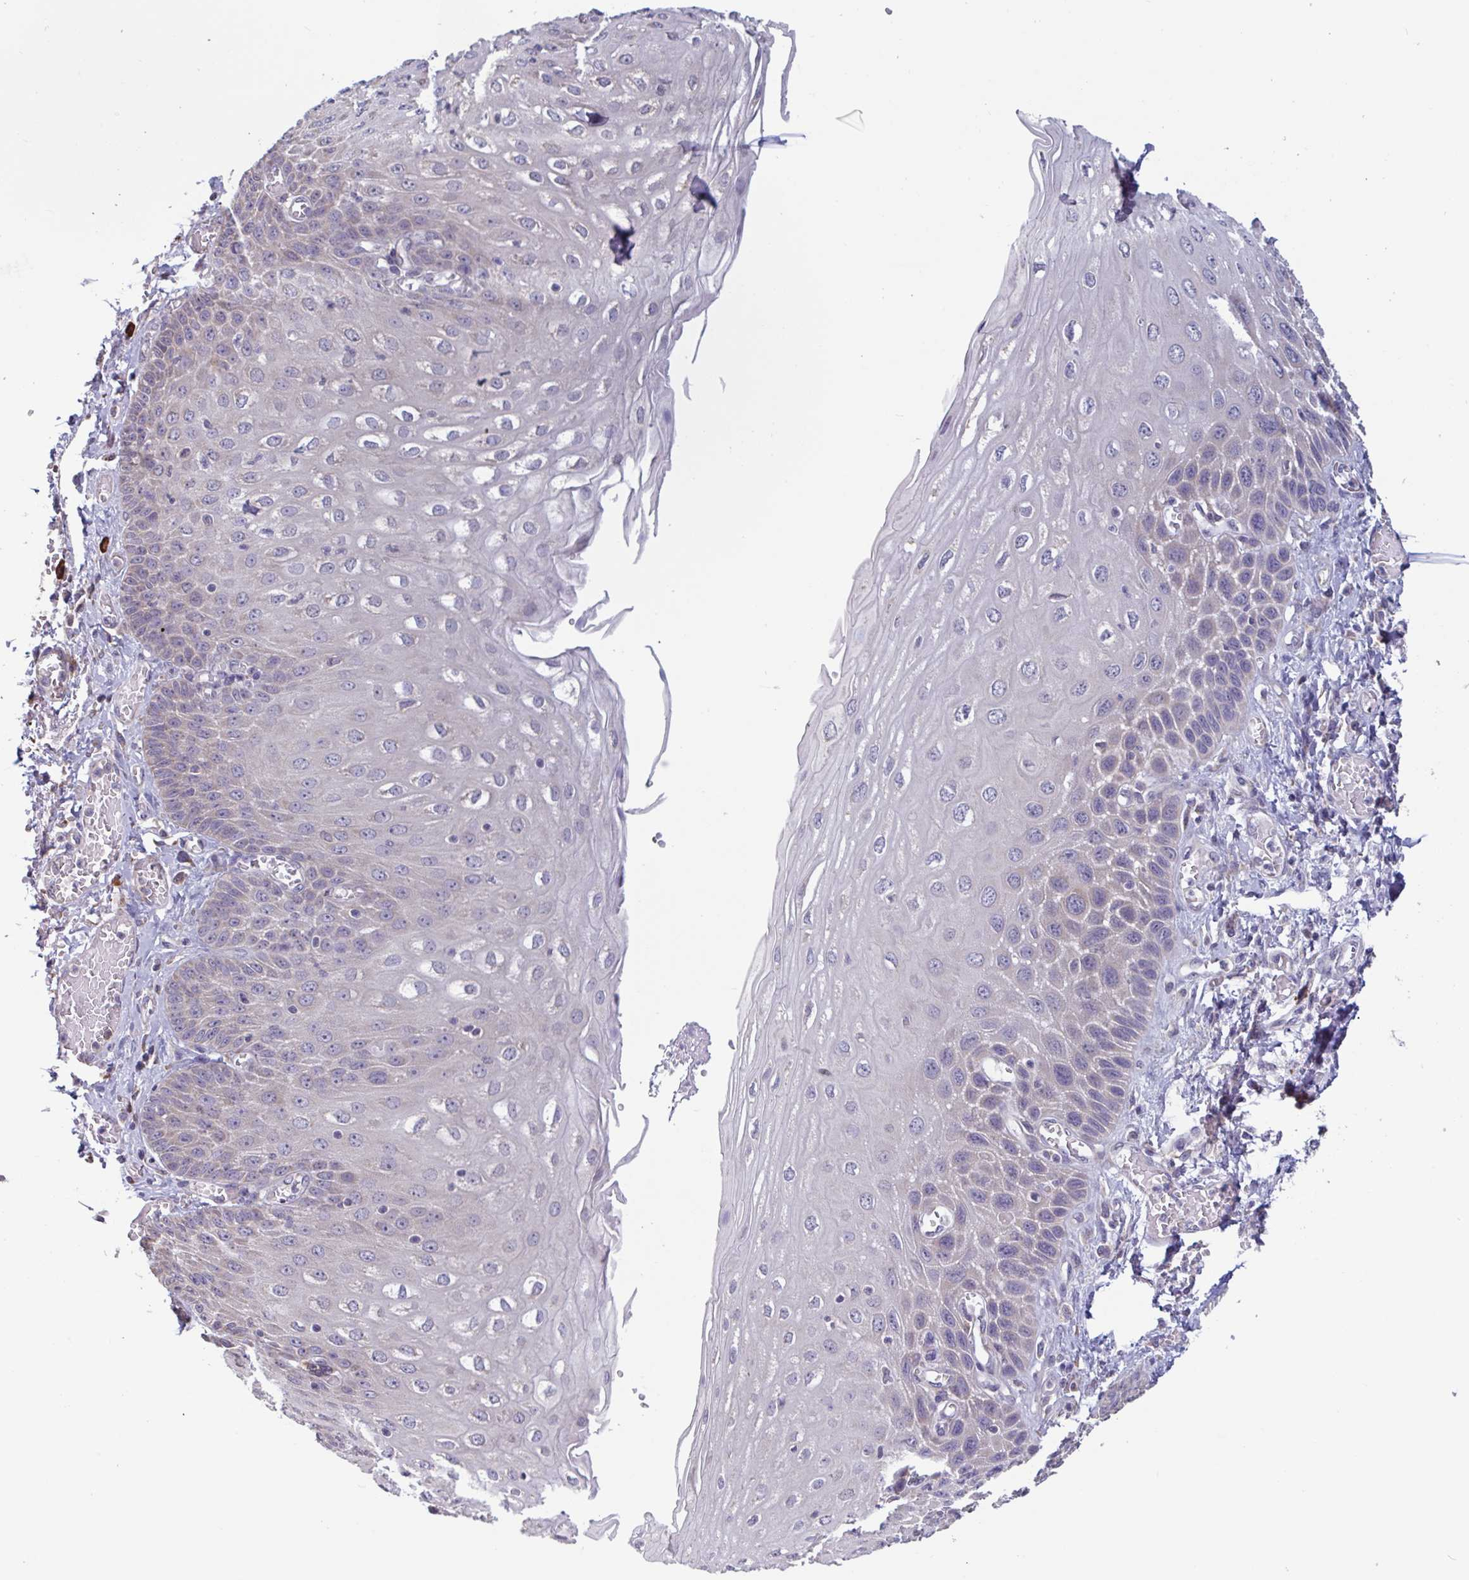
{"staining": {"intensity": "negative", "quantity": "none", "location": "none"}, "tissue": "esophagus", "cell_type": "Squamous epithelial cells", "image_type": "normal", "snomed": [{"axis": "morphology", "description": "Normal tissue, NOS"}, {"axis": "morphology", "description": "Adenocarcinoma, NOS"}, {"axis": "topography", "description": "Esophagus"}], "caption": "Micrograph shows no protein staining in squamous epithelial cells of normal esophagus. (DAB (3,3'-diaminobenzidine) IHC, high magnification).", "gene": "CD1E", "patient": {"sex": "male", "age": 81}}